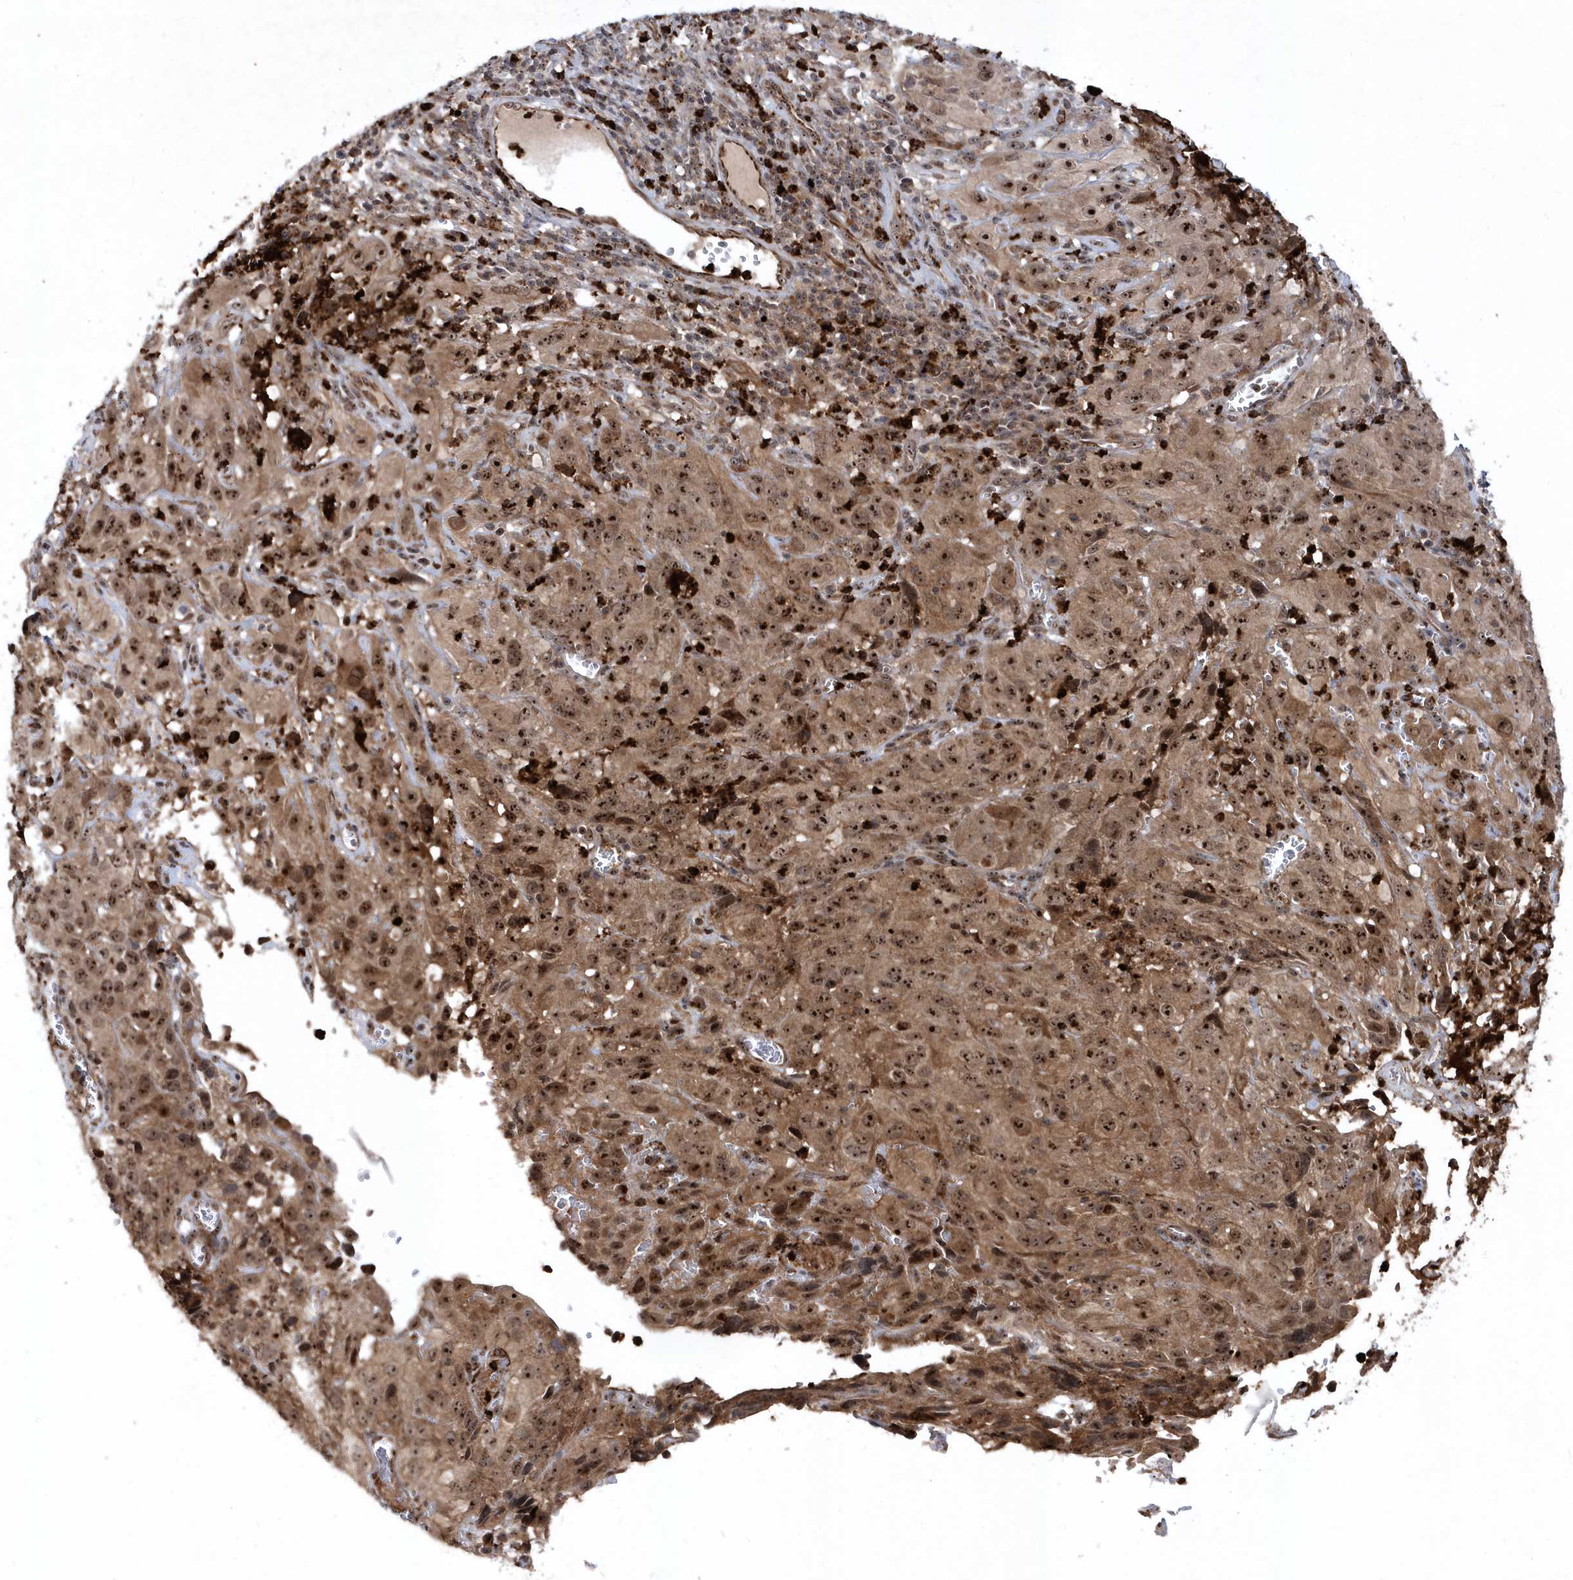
{"staining": {"intensity": "strong", "quantity": ">75%", "location": "cytoplasmic/membranous,nuclear"}, "tissue": "cervical cancer", "cell_type": "Tumor cells", "image_type": "cancer", "snomed": [{"axis": "morphology", "description": "Squamous cell carcinoma, NOS"}, {"axis": "topography", "description": "Cervix"}], "caption": "Cervical squamous cell carcinoma stained with a brown dye reveals strong cytoplasmic/membranous and nuclear positive staining in about >75% of tumor cells.", "gene": "SOWAHB", "patient": {"sex": "female", "age": 32}}